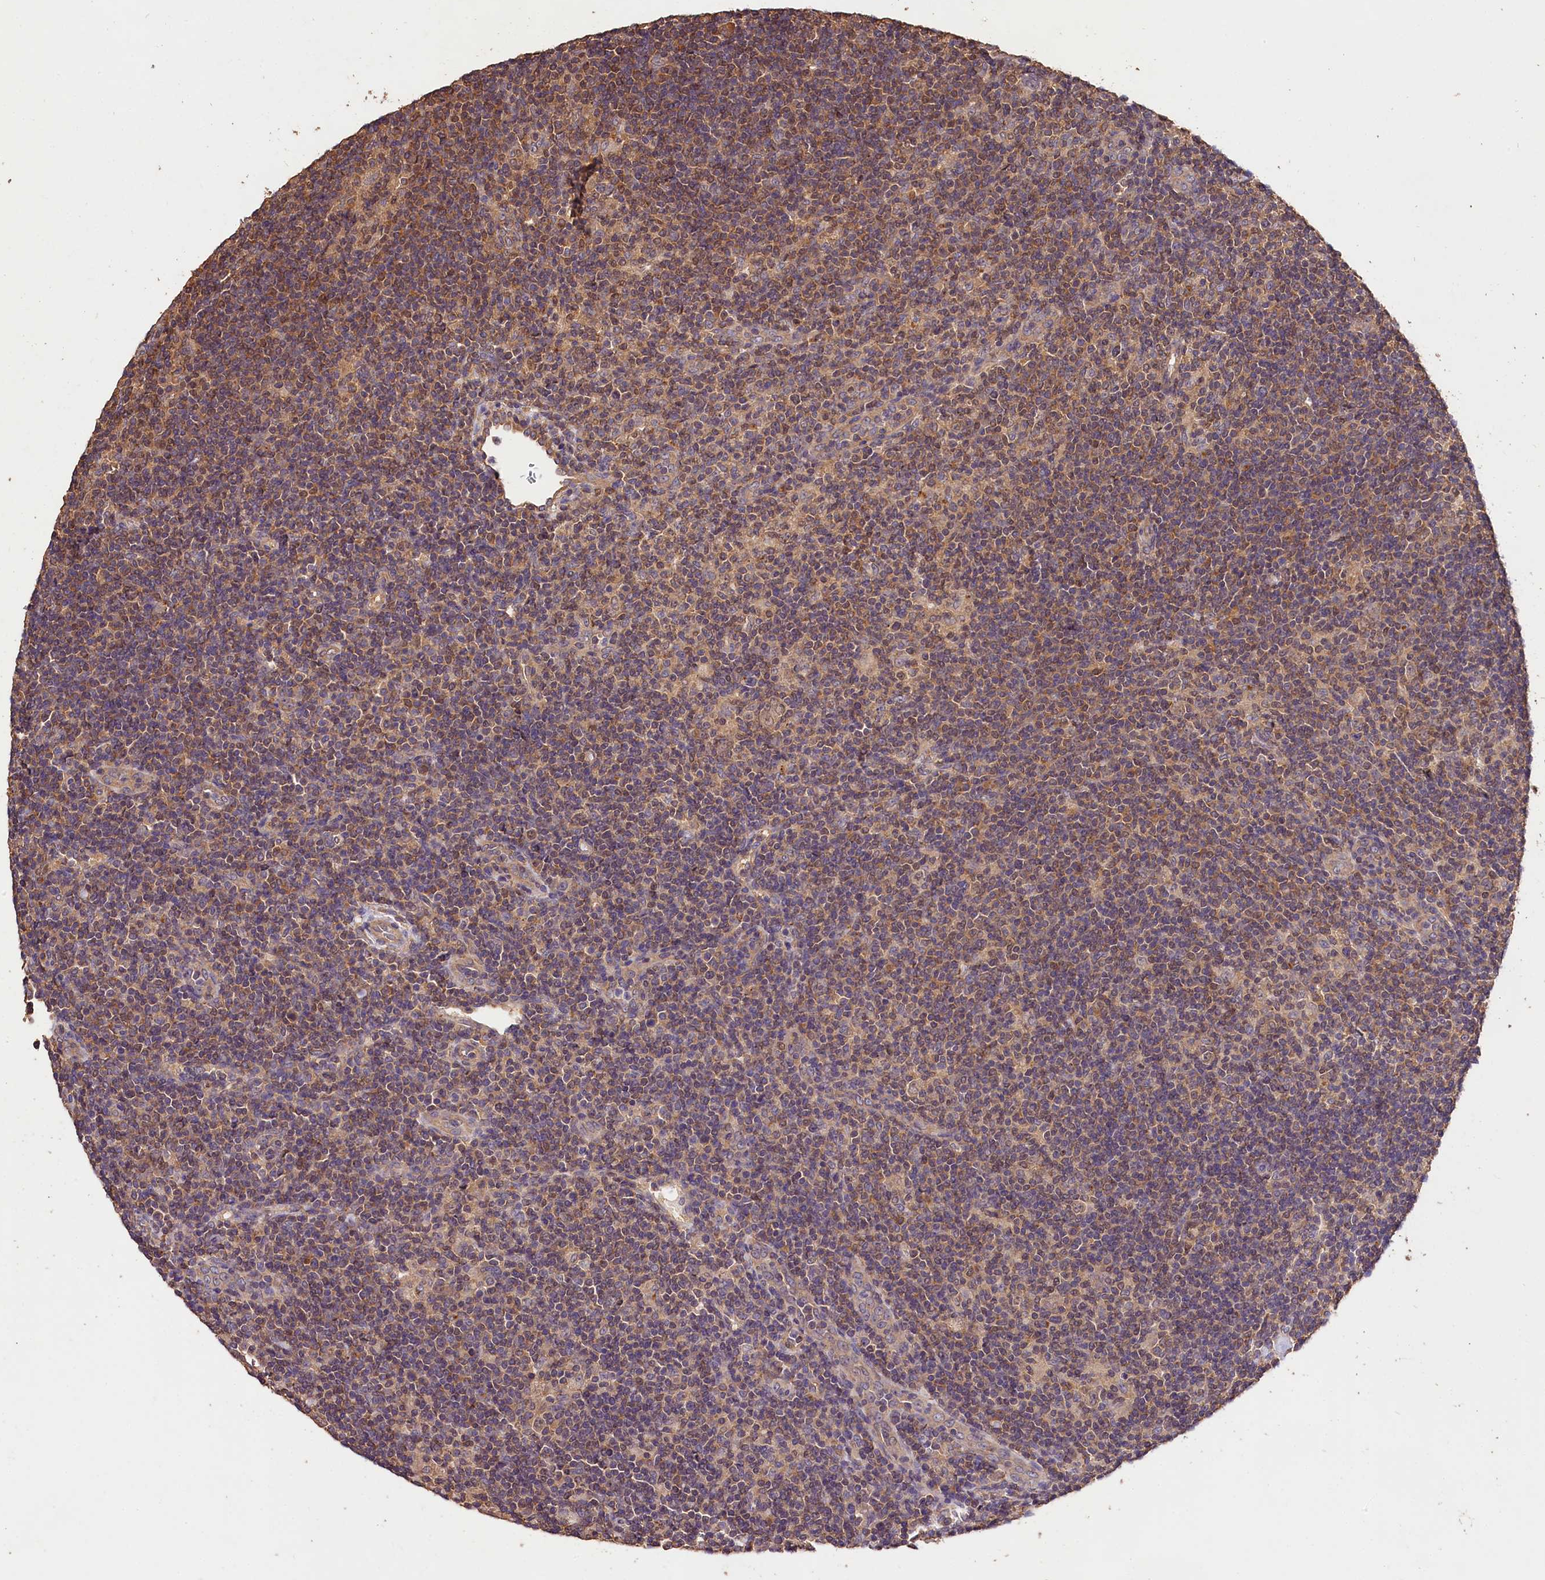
{"staining": {"intensity": "moderate", "quantity": "<25%", "location": "cytoplasmic/membranous"}, "tissue": "lymphoma", "cell_type": "Tumor cells", "image_type": "cancer", "snomed": [{"axis": "morphology", "description": "Hodgkin's disease, NOS"}, {"axis": "topography", "description": "Lymph node"}], "caption": "Tumor cells display low levels of moderate cytoplasmic/membranous expression in approximately <25% of cells in human lymphoma. Immunohistochemistry stains the protein in brown and the nuclei are stained blue.", "gene": "OAS3", "patient": {"sex": "female", "age": 57}}